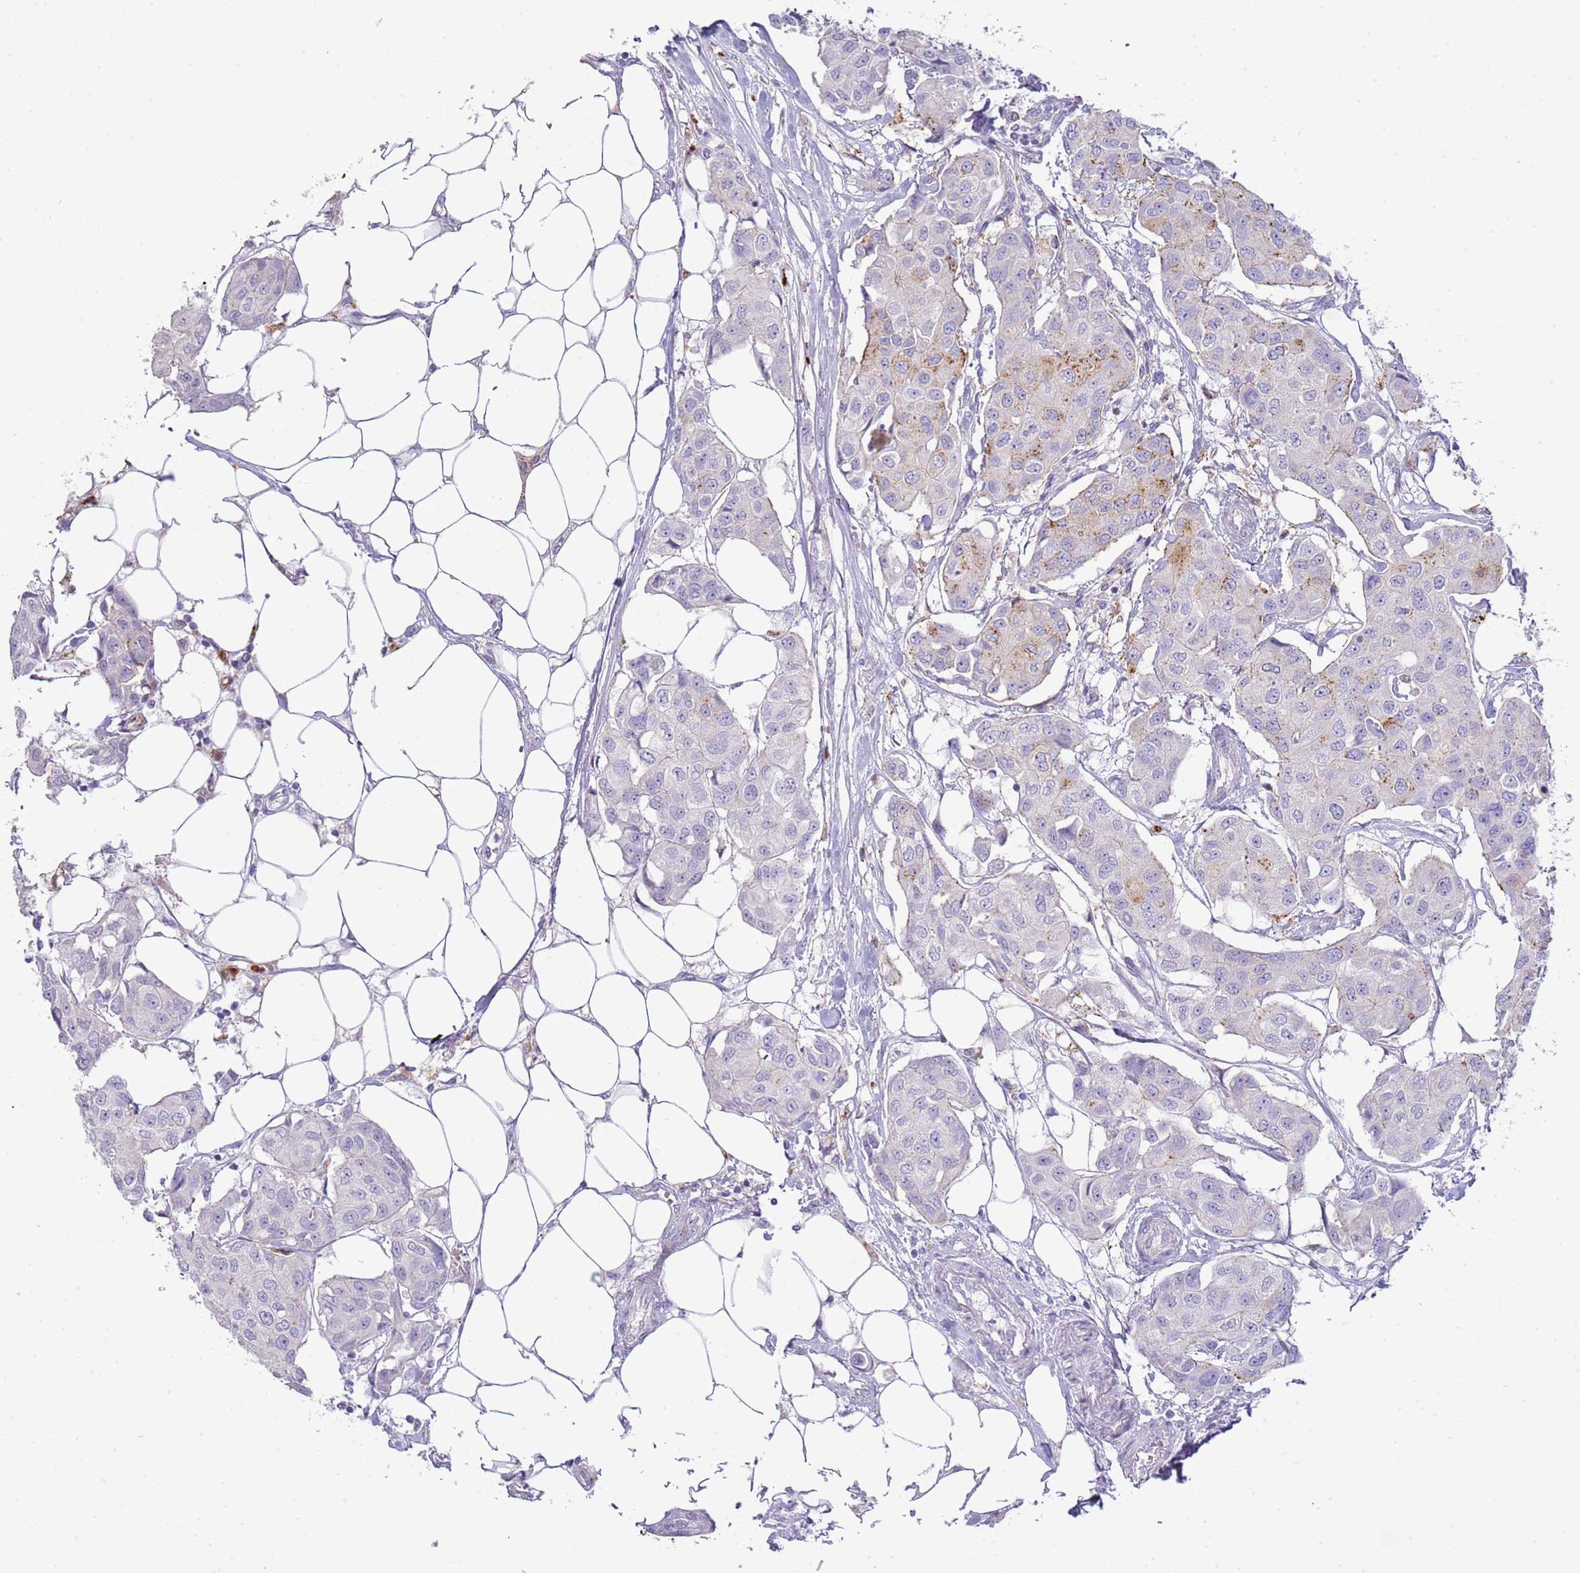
{"staining": {"intensity": "moderate", "quantity": "<25%", "location": "cytoplasmic/membranous"}, "tissue": "breast cancer", "cell_type": "Tumor cells", "image_type": "cancer", "snomed": [{"axis": "morphology", "description": "Duct carcinoma"}, {"axis": "topography", "description": "Breast"}, {"axis": "topography", "description": "Lymph node"}], "caption": "Tumor cells reveal moderate cytoplasmic/membranous positivity in approximately <25% of cells in breast cancer.", "gene": "ABHD17A", "patient": {"sex": "female", "age": 80}}